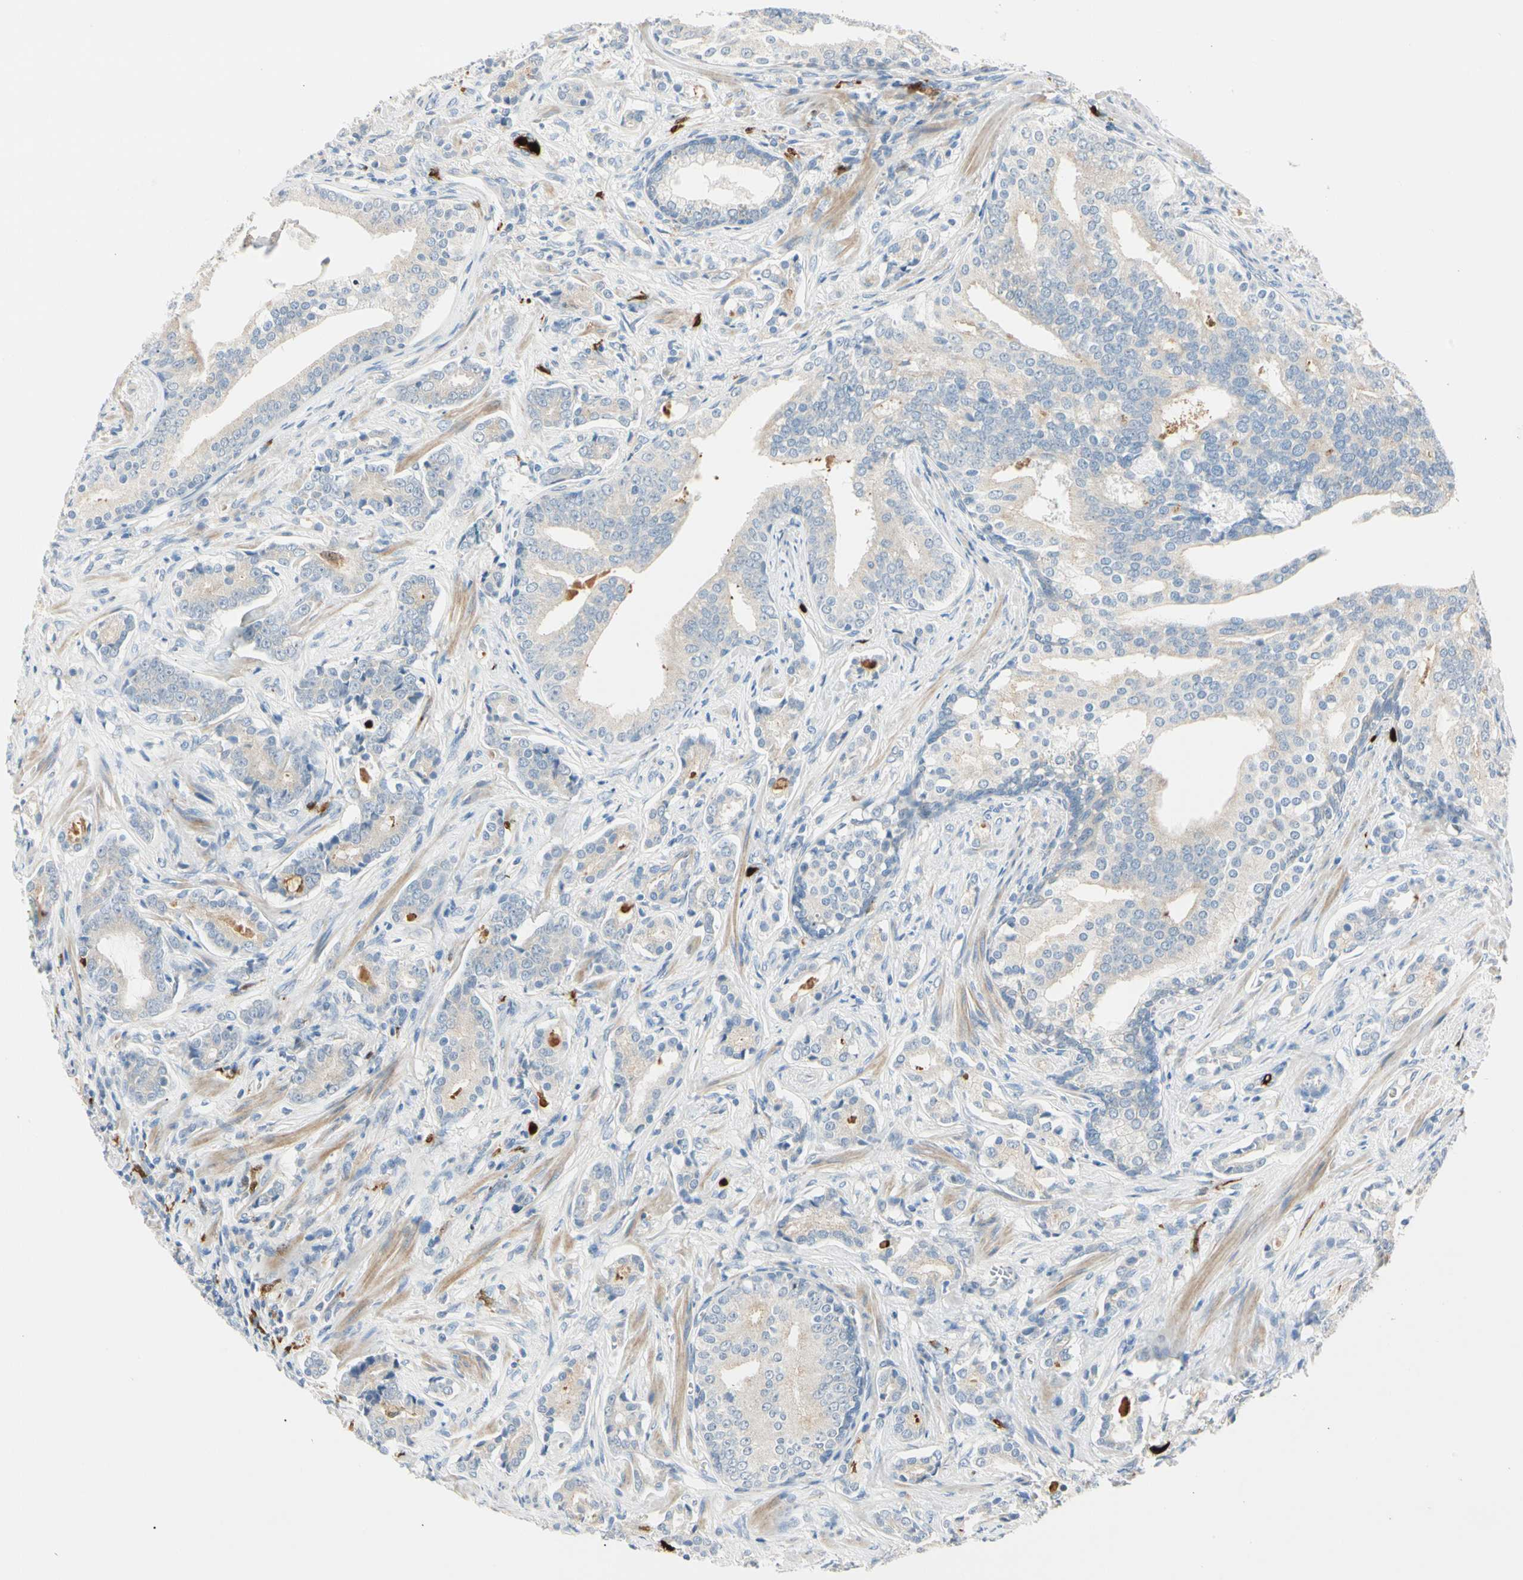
{"staining": {"intensity": "weak", "quantity": "25%-75%", "location": "cytoplasmic/membranous"}, "tissue": "prostate cancer", "cell_type": "Tumor cells", "image_type": "cancer", "snomed": [{"axis": "morphology", "description": "Adenocarcinoma, Low grade"}, {"axis": "topography", "description": "Prostate"}], "caption": "Tumor cells show low levels of weak cytoplasmic/membranous positivity in approximately 25%-75% of cells in prostate cancer (low-grade adenocarcinoma). (DAB = brown stain, brightfield microscopy at high magnification).", "gene": "TRAF5", "patient": {"sex": "male", "age": 58}}